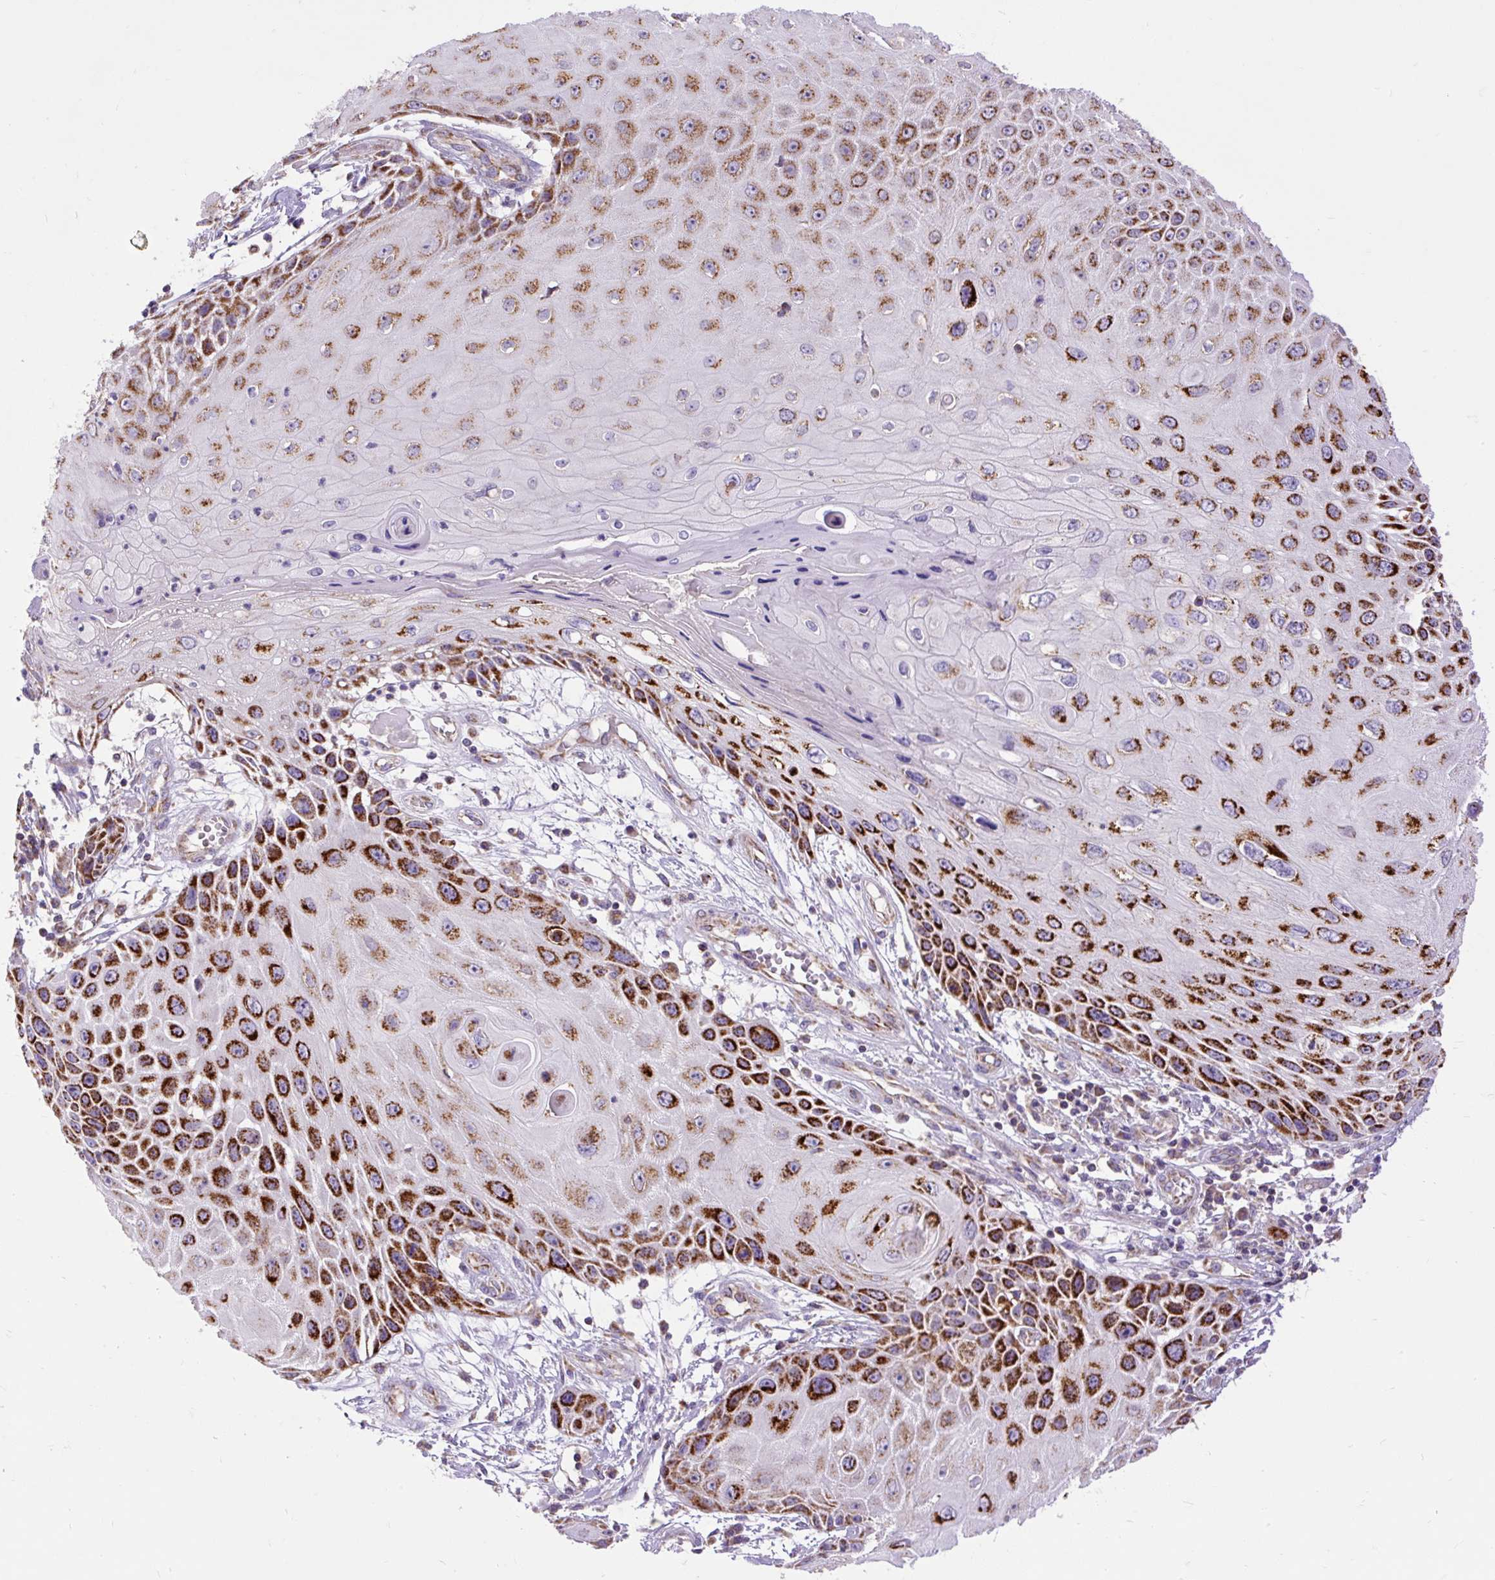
{"staining": {"intensity": "strong", "quantity": ">75%", "location": "cytoplasmic/membranous"}, "tissue": "skin cancer", "cell_type": "Tumor cells", "image_type": "cancer", "snomed": [{"axis": "morphology", "description": "Squamous cell carcinoma, NOS"}, {"axis": "topography", "description": "Skin"}, {"axis": "topography", "description": "Vulva"}], "caption": "Human skin cancer stained for a protein (brown) exhibits strong cytoplasmic/membranous positive positivity in approximately >75% of tumor cells.", "gene": "TOMM40", "patient": {"sex": "female", "age": 44}}